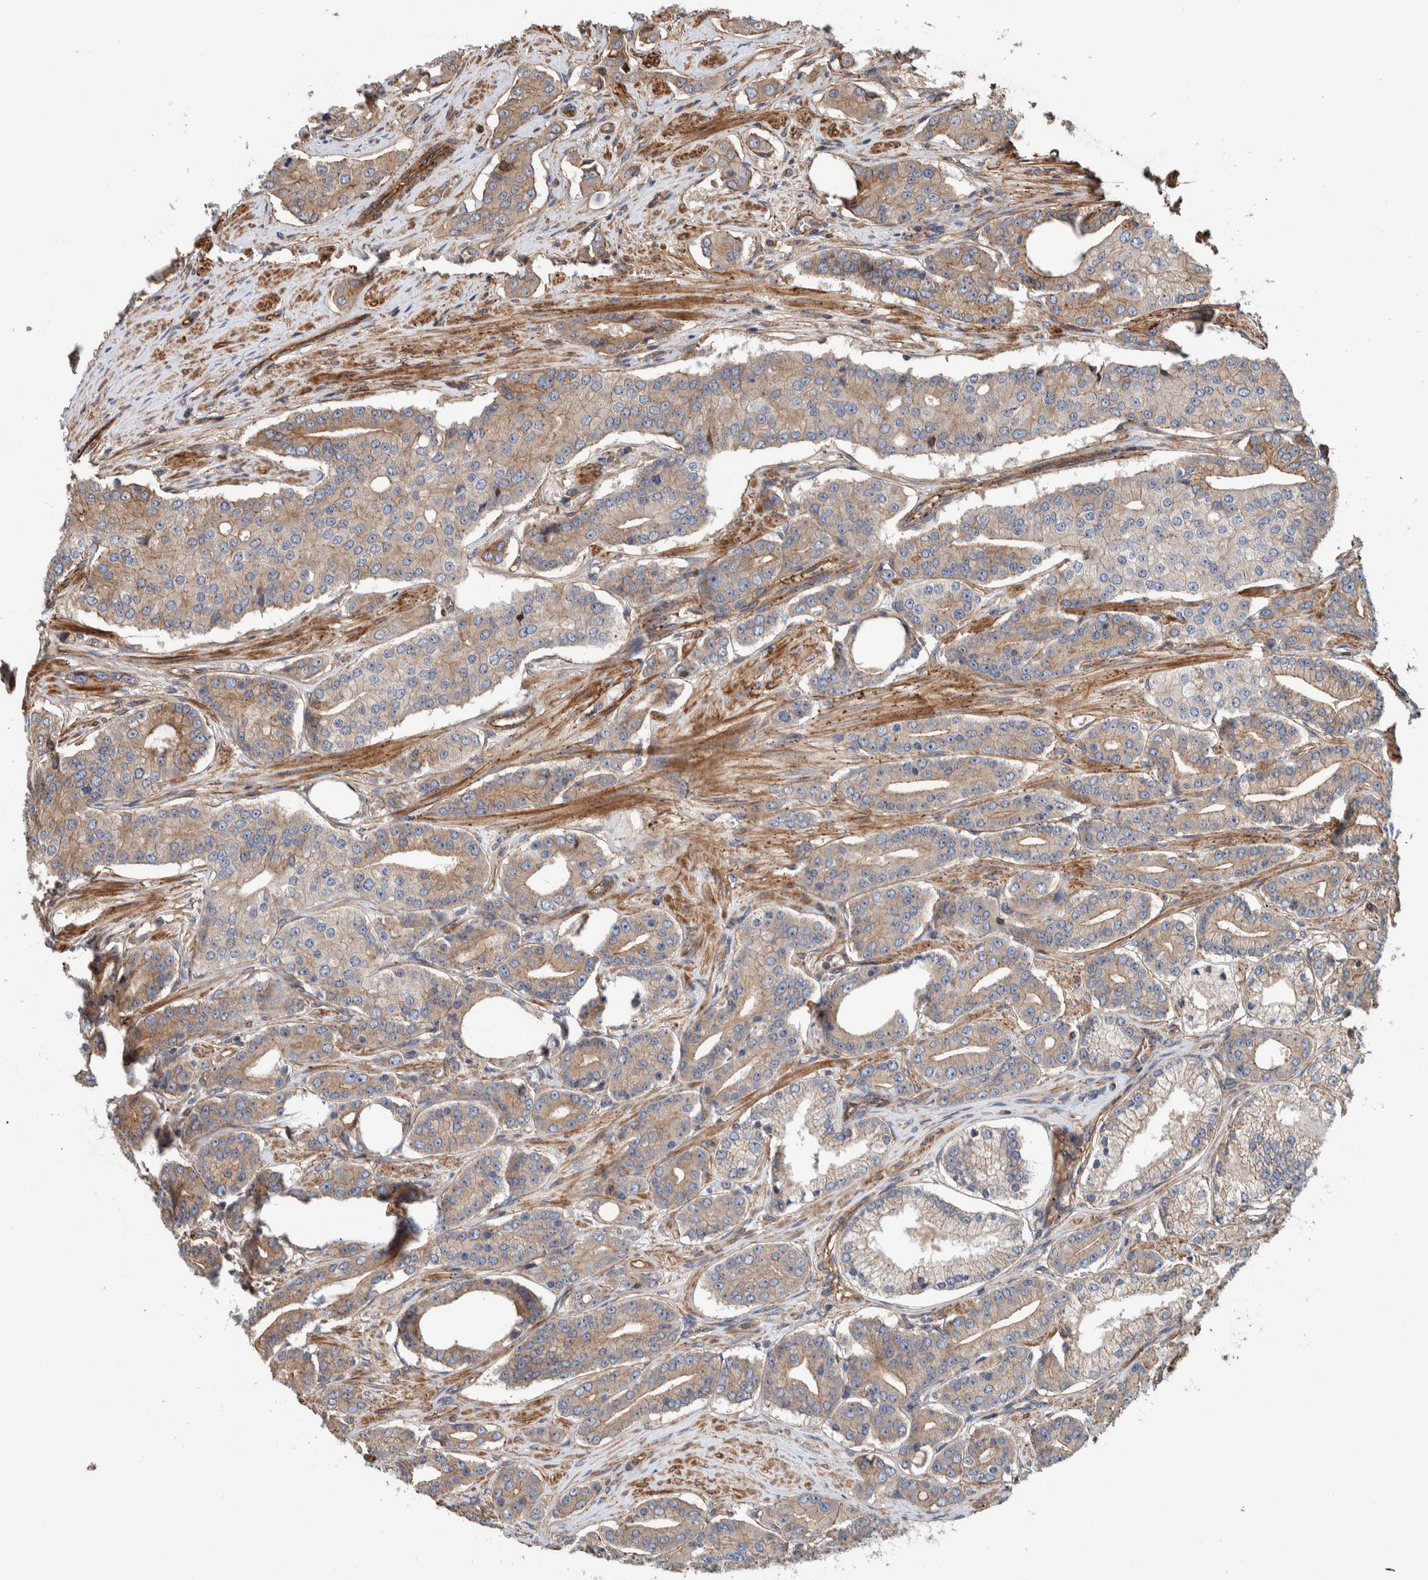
{"staining": {"intensity": "weak", "quantity": "<25%", "location": "cytoplasmic/membranous"}, "tissue": "prostate cancer", "cell_type": "Tumor cells", "image_type": "cancer", "snomed": [{"axis": "morphology", "description": "Adenocarcinoma, High grade"}, {"axis": "topography", "description": "Prostate"}], "caption": "This micrograph is of prostate cancer stained with immunohistochemistry (IHC) to label a protein in brown with the nuclei are counter-stained blue. There is no expression in tumor cells. (DAB IHC, high magnification).", "gene": "PKD1L1", "patient": {"sex": "male", "age": 71}}